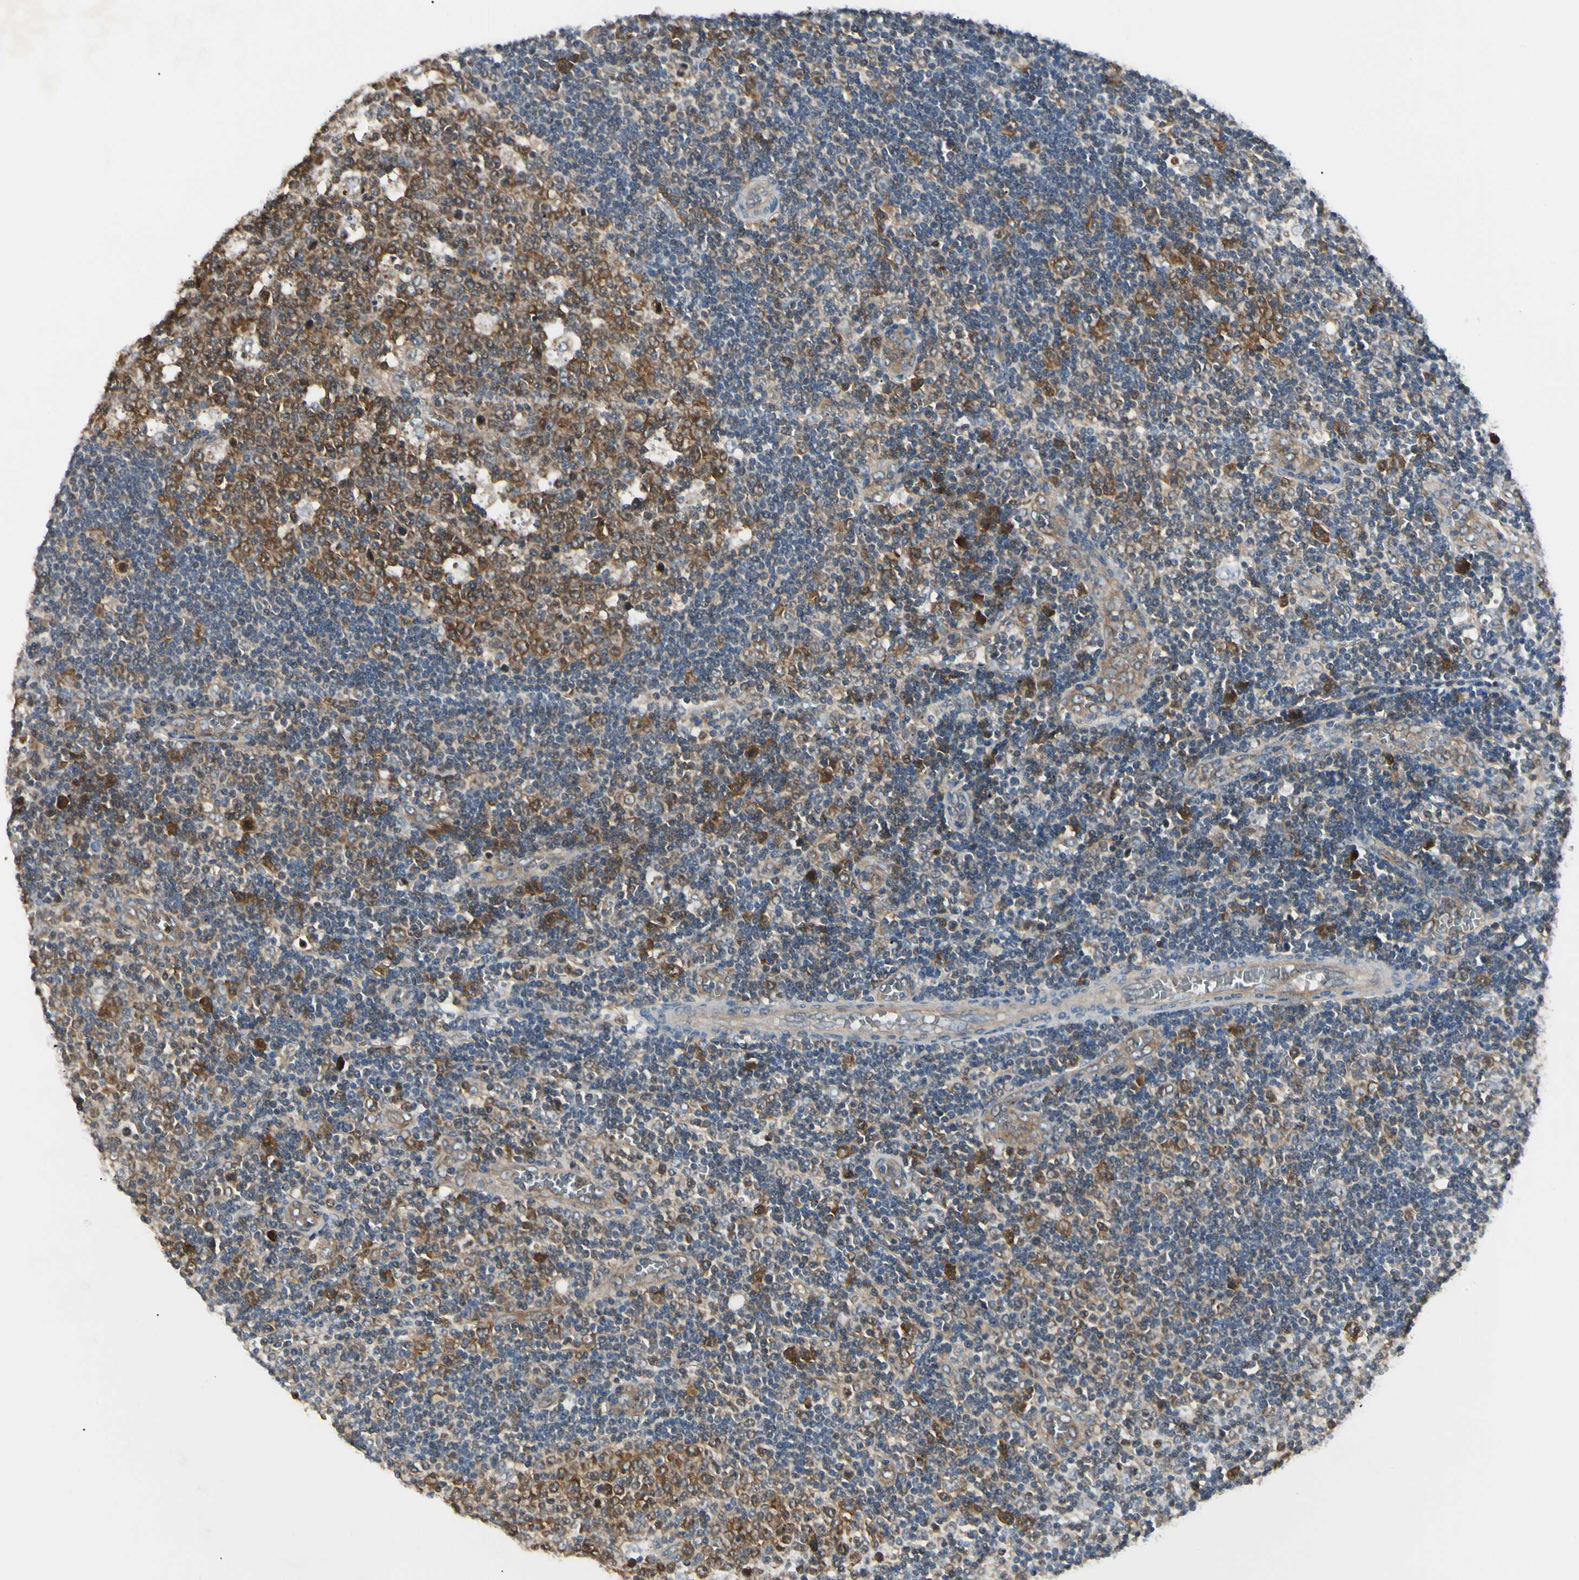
{"staining": {"intensity": "strong", "quantity": ">75%", "location": "cytoplasmic/membranous"}, "tissue": "lymph node", "cell_type": "Germinal center cells", "image_type": "normal", "snomed": [{"axis": "morphology", "description": "Normal tissue, NOS"}, {"axis": "topography", "description": "Lymph node"}, {"axis": "topography", "description": "Salivary gland"}], "caption": "Immunohistochemistry of benign human lymph node reveals high levels of strong cytoplasmic/membranous expression in approximately >75% of germinal center cells.", "gene": "NME1", "patient": {"sex": "male", "age": 8}}